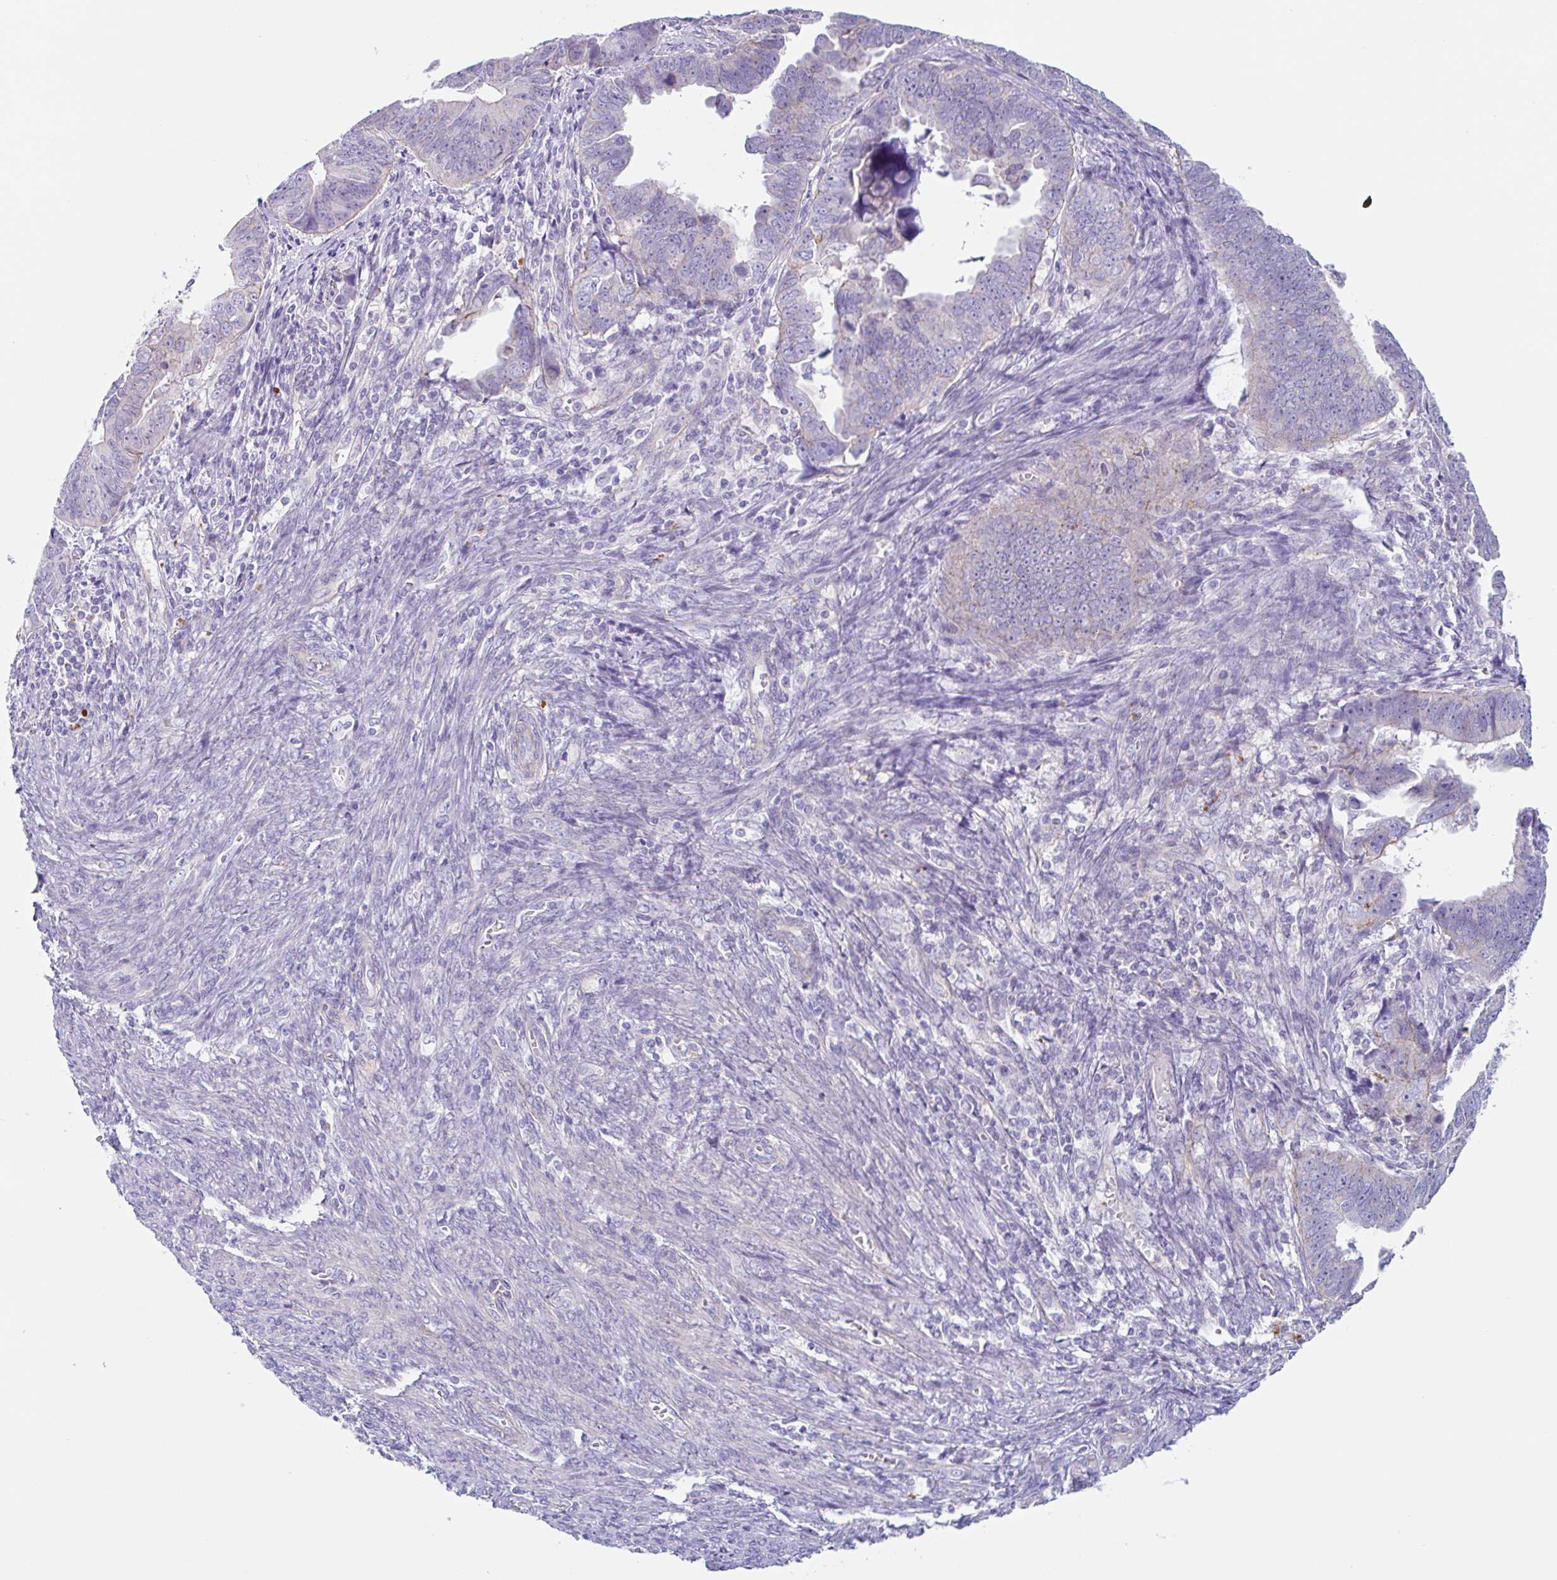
{"staining": {"intensity": "negative", "quantity": "none", "location": "none"}, "tissue": "endometrial cancer", "cell_type": "Tumor cells", "image_type": "cancer", "snomed": [{"axis": "morphology", "description": "Adenocarcinoma, NOS"}, {"axis": "topography", "description": "Endometrium"}], "caption": "High power microscopy histopathology image of an IHC micrograph of endometrial cancer, revealing no significant positivity in tumor cells.", "gene": "LENG9", "patient": {"sex": "female", "age": 75}}